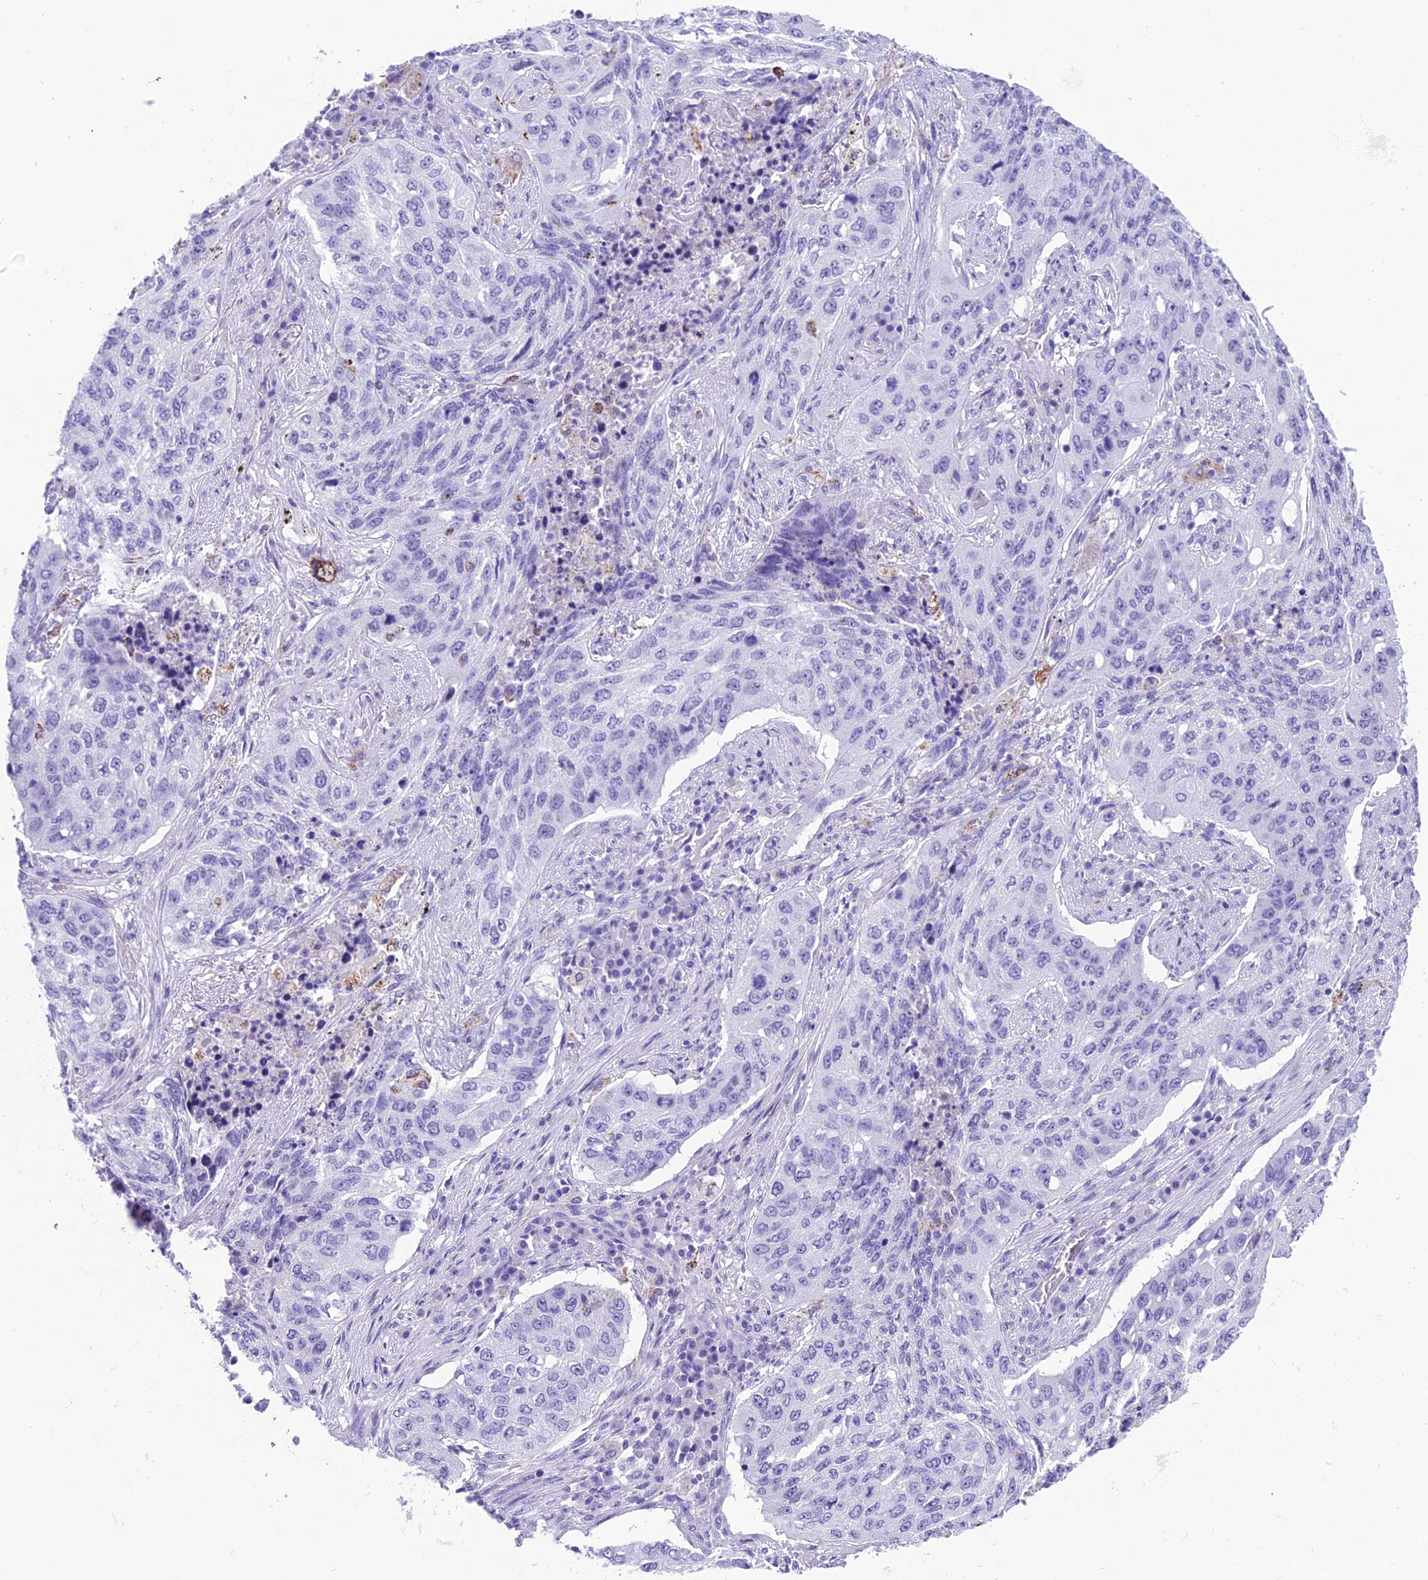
{"staining": {"intensity": "negative", "quantity": "none", "location": "none"}, "tissue": "lung cancer", "cell_type": "Tumor cells", "image_type": "cancer", "snomed": [{"axis": "morphology", "description": "Squamous cell carcinoma, NOS"}, {"axis": "topography", "description": "Lung"}], "caption": "Protein analysis of squamous cell carcinoma (lung) shows no significant expression in tumor cells.", "gene": "TRAM1L1", "patient": {"sex": "female", "age": 63}}